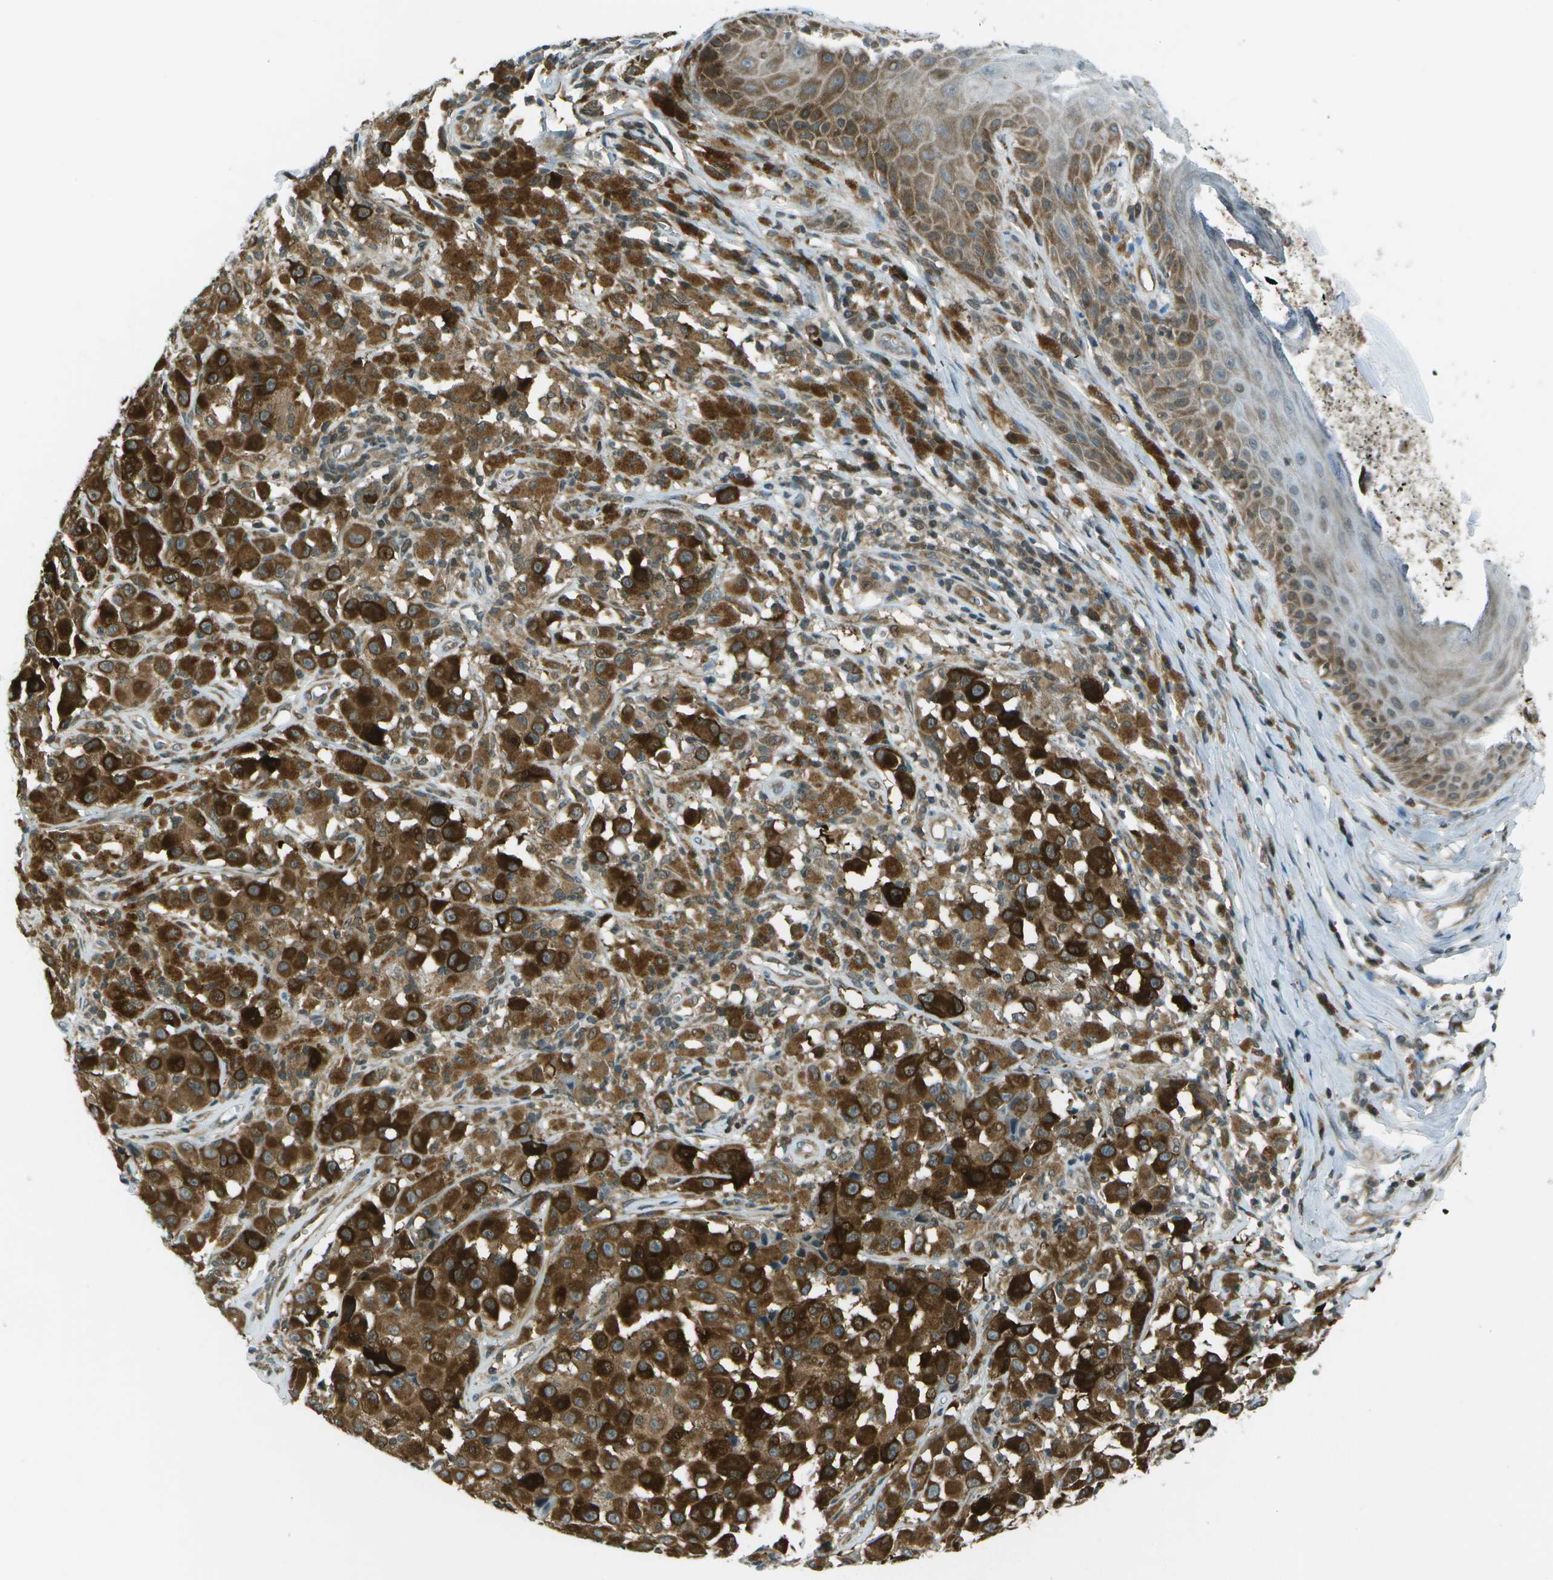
{"staining": {"intensity": "strong", "quantity": ">75%", "location": "cytoplasmic/membranous"}, "tissue": "melanoma", "cell_type": "Tumor cells", "image_type": "cancer", "snomed": [{"axis": "morphology", "description": "Malignant melanoma, NOS"}, {"axis": "topography", "description": "Skin"}], "caption": "Melanoma stained for a protein reveals strong cytoplasmic/membranous positivity in tumor cells.", "gene": "TMEM19", "patient": {"sex": "male", "age": 84}}